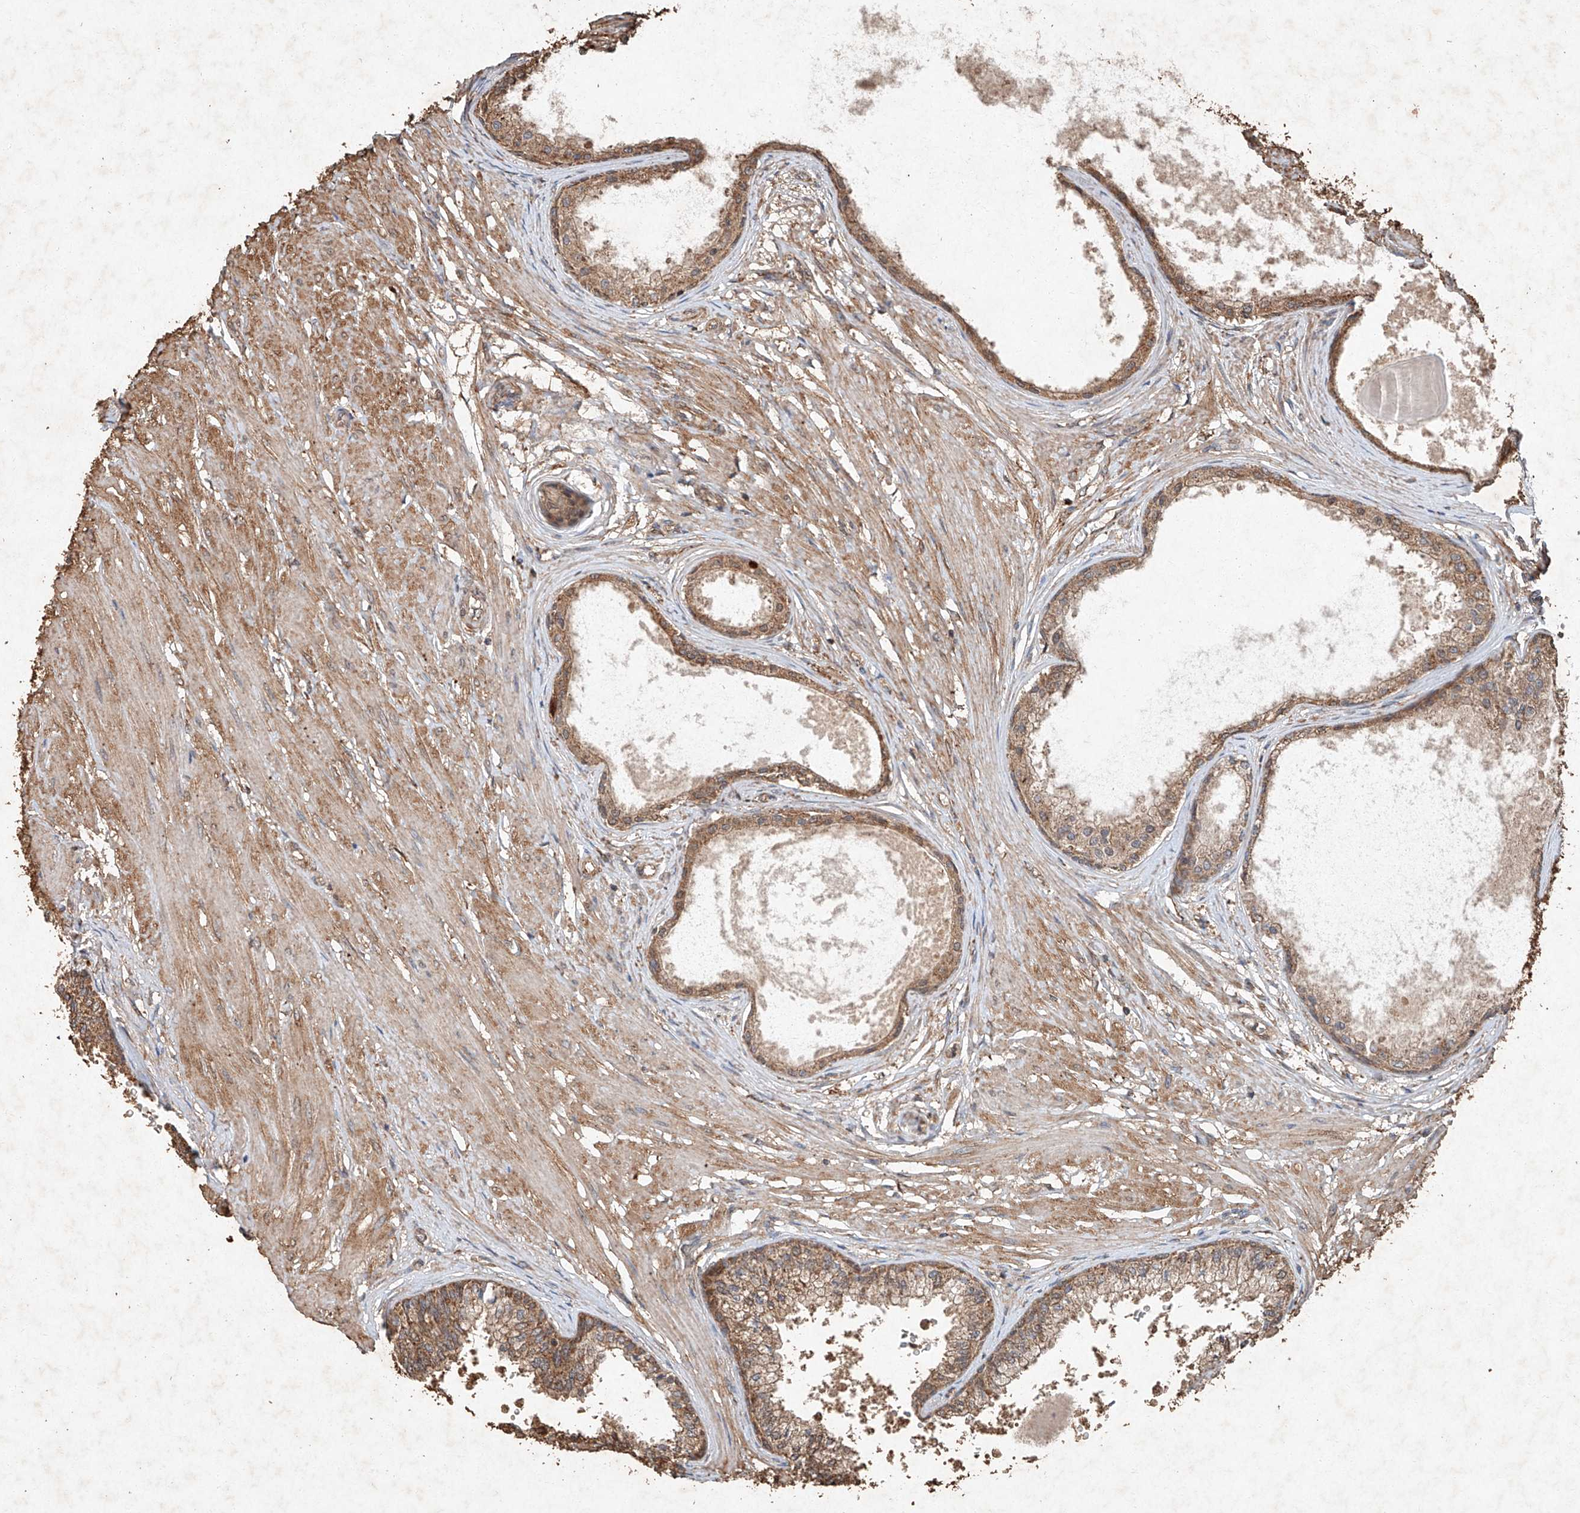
{"staining": {"intensity": "moderate", "quantity": ">75%", "location": "cytoplasmic/membranous"}, "tissue": "prostate", "cell_type": "Glandular cells", "image_type": "normal", "snomed": [{"axis": "morphology", "description": "Normal tissue, NOS"}, {"axis": "topography", "description": "Prostate"}], "caption": "Prostate was stained to show a protein in brown. There is medium levels of moderate cytoplasmic/membranous staining in about >75% of glandular cells. Nuclei are stained in blue.", "gene": "STK3", "patient": {"sex": "male", "age": 48}}